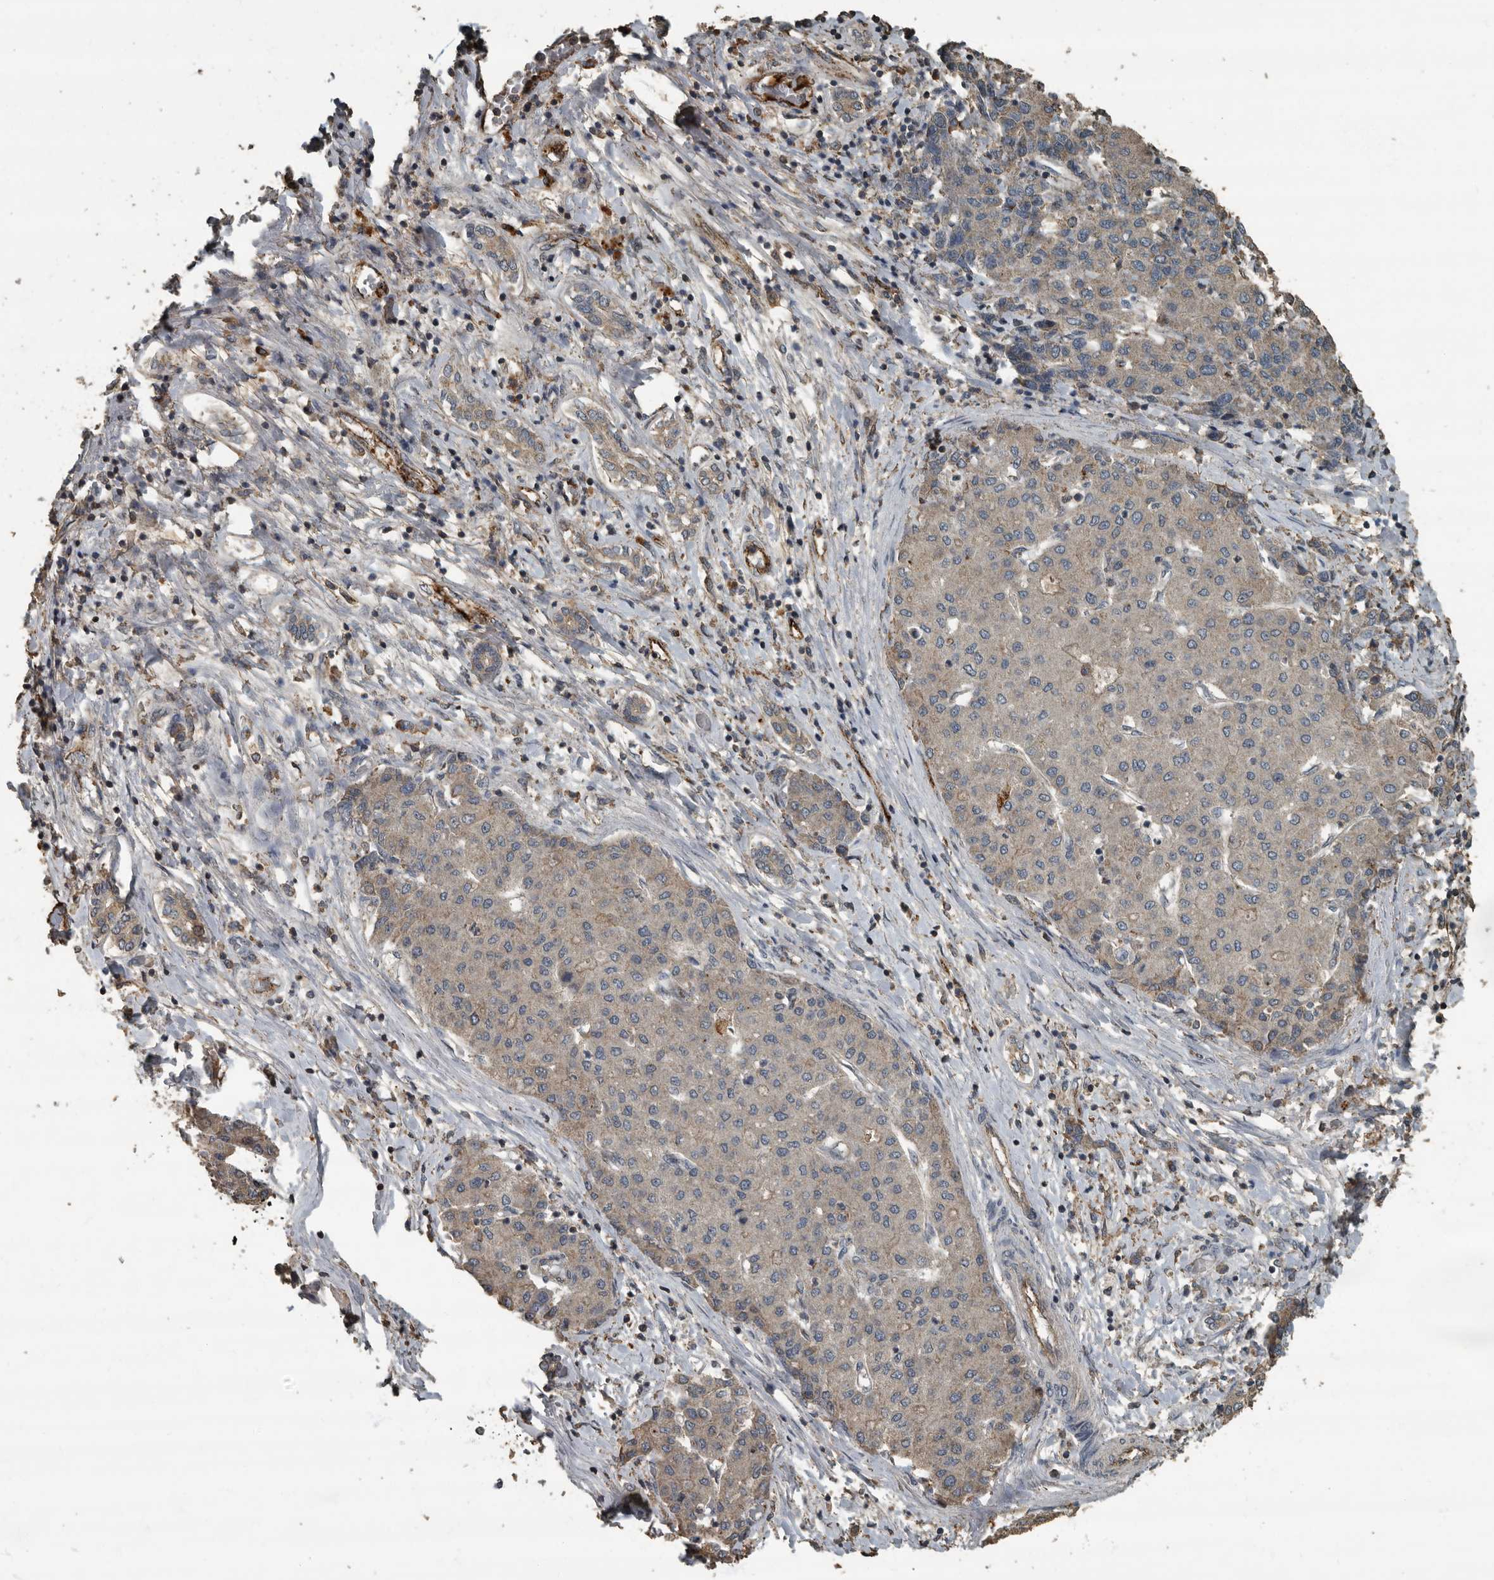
{"staining": {"intensity": "negative", "quantity": "none", "location": "none"}, "tissue": "liver cancer", "cell_type": "Tumor cells", "image_type": "cancer", "snomed": [{"axis": "morphology", "description": "Carcinoma, Hepatocellular, NOS"}, {"axis": "topography", "description": "Liver"}], "caption": "The immunohistochemistry (IHC) image has no significant positivity in tumor cells of liver hepatocellular carcinoma tissue.", "gene": "IL15RA", "patient": {"sex": "male", "age": 65}}